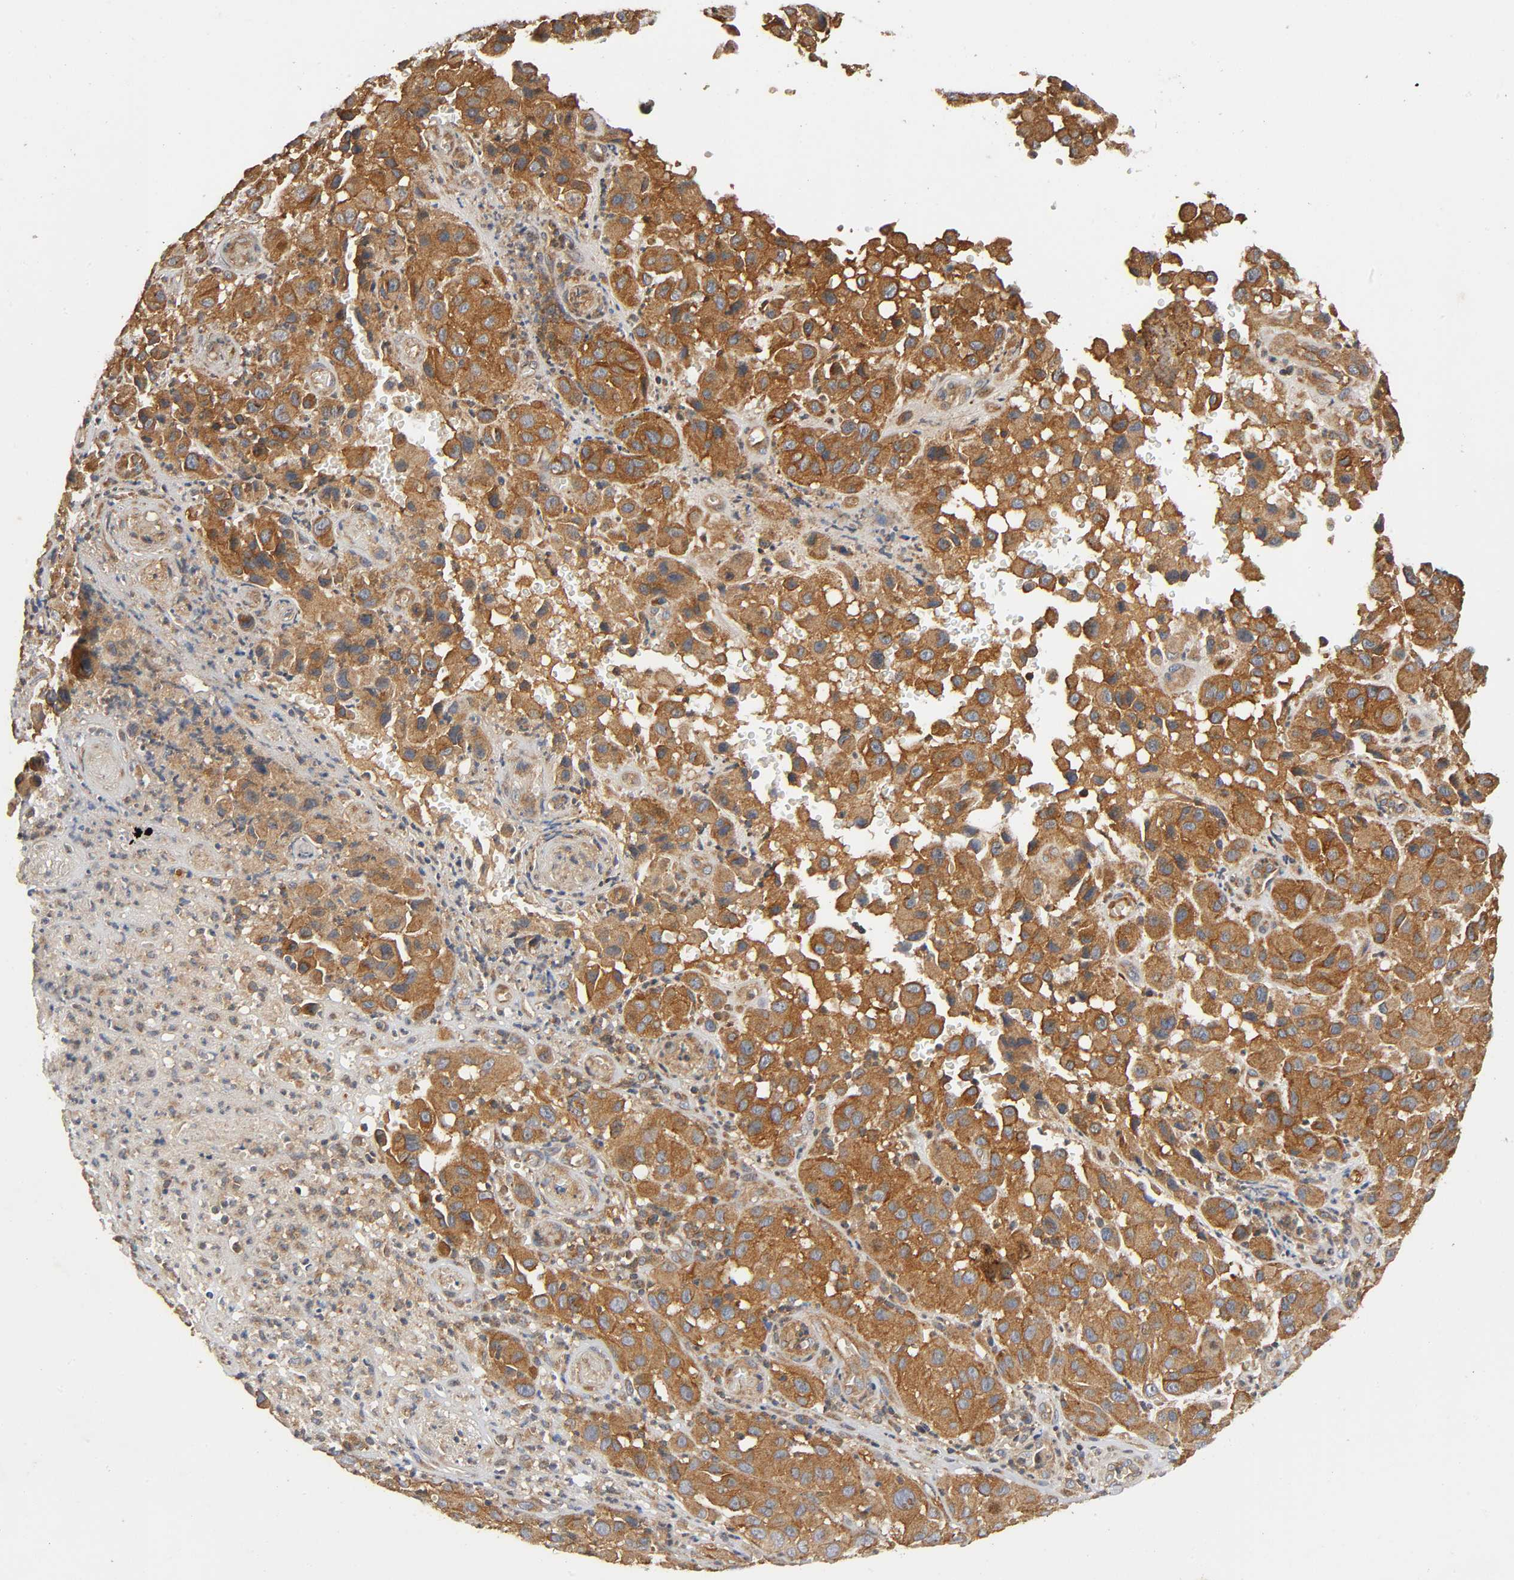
{"staining": {"intensity": "moderate", "quantity": ">75%", "location": "cytoplasmic/membranous"}, "tissue": "melanoma", "cell_type": "Tumor cells", "image_type": "cancer", "snomed": [{"axis": "morphology", "description": "Malignant melanoma, NOS"}, {"axis": "topography", "description": "Skin"}], "caption": "Tumor cells demonstrate moderate cytoplasmic/membranous staining in about >75% of cells in melanoma.", "gene": "IKBKB", "patient": {"sex": "female", "age": 21}}